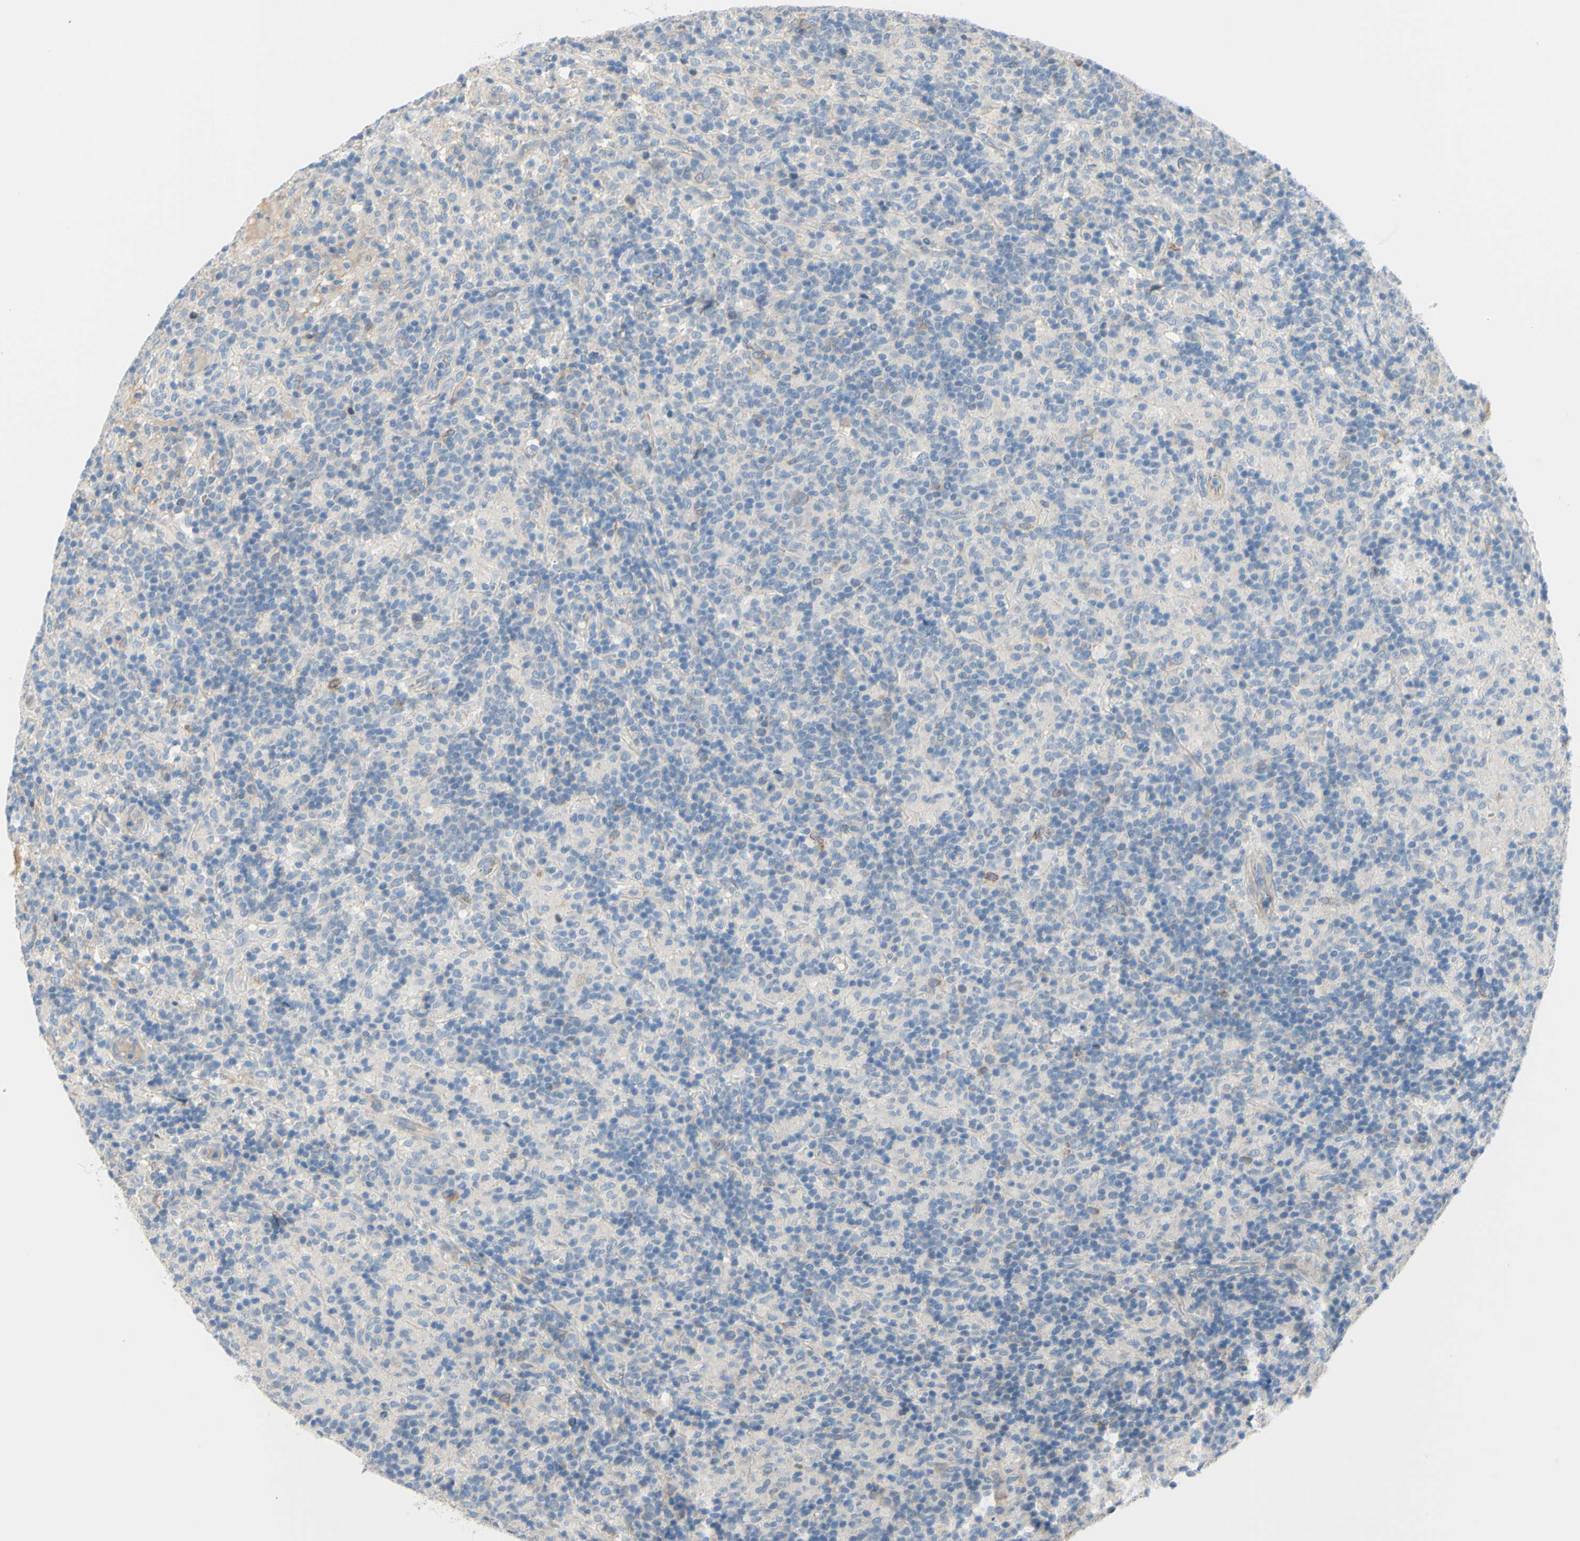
{"staining": {"intensity": "negative", "quantity": "none", "location": "none"}, "tissue": "lymphoma", "cell_type": "Tumor cells", "image_type": "cancer", "snomed": [{"axis": "morphology", "description": "Hodgkin's disease, NOS"}, {"axis": "topography", "description": "Lymph node"}], "caption": "This is an IHC image of Hodgkin's disease. There is no positivity in tumor cells.", "gene": "FDFT1", "patient": {"sex": "male", "age": 70}}